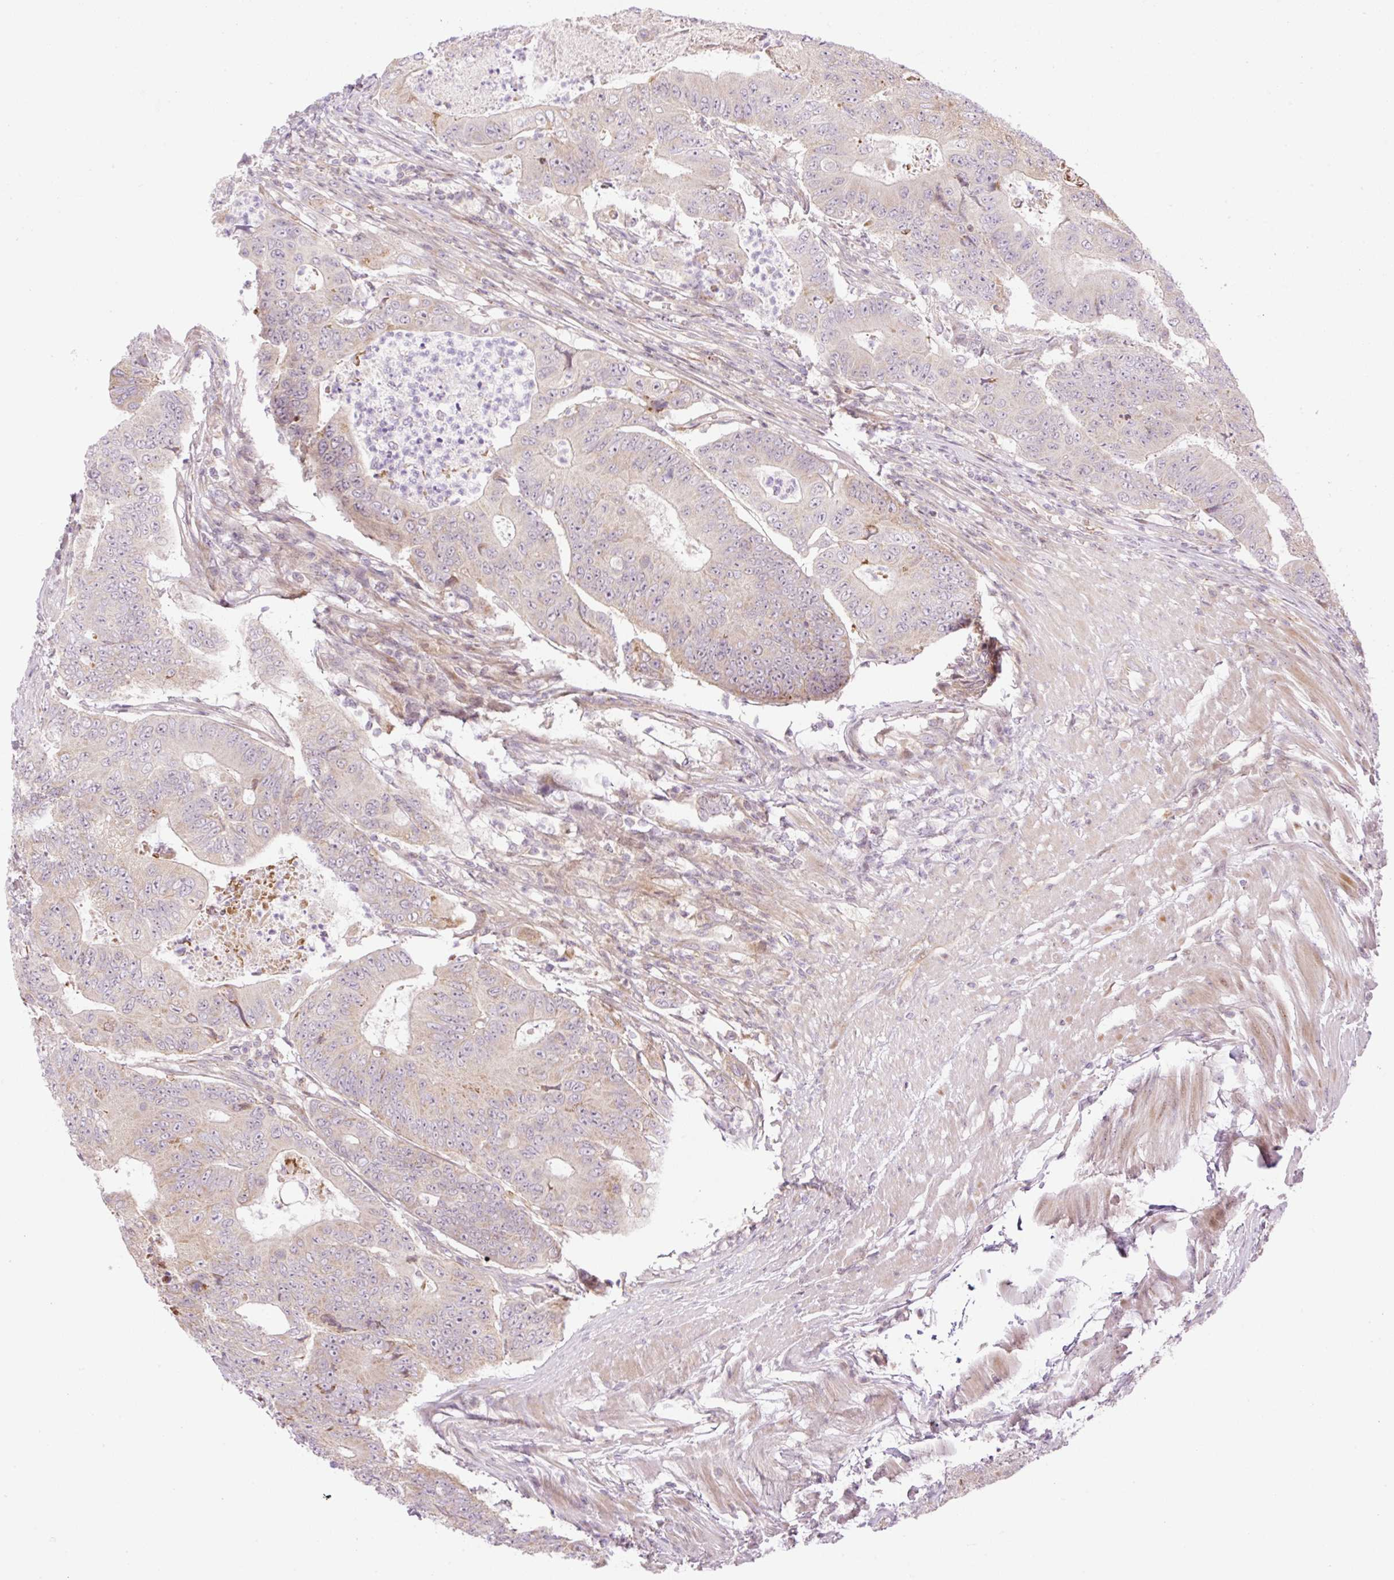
{"staining": {"intensity": "weak", "quantity": "25%-75%", "location": "cytoplasmic/membranous"}, "tissue": "colorectal cancer", "cell_type": "Tumor cells", "image_type": "cancer", "snomed": [{"axis": "morphology", "description": "Adenocarcinoma, NOS"}, {"axis": "topography", "description": "Colon"}], "caption": "IHC micrograph of adenocarcinoma (colorectal) stained for a protein (brown), which reveals low levels of weak cytoplasmic/membranous expression in approximately 25%-75% of tumor cells.", "gene": "ZNF394", "patient": {"sex": "female", "age": 48}}